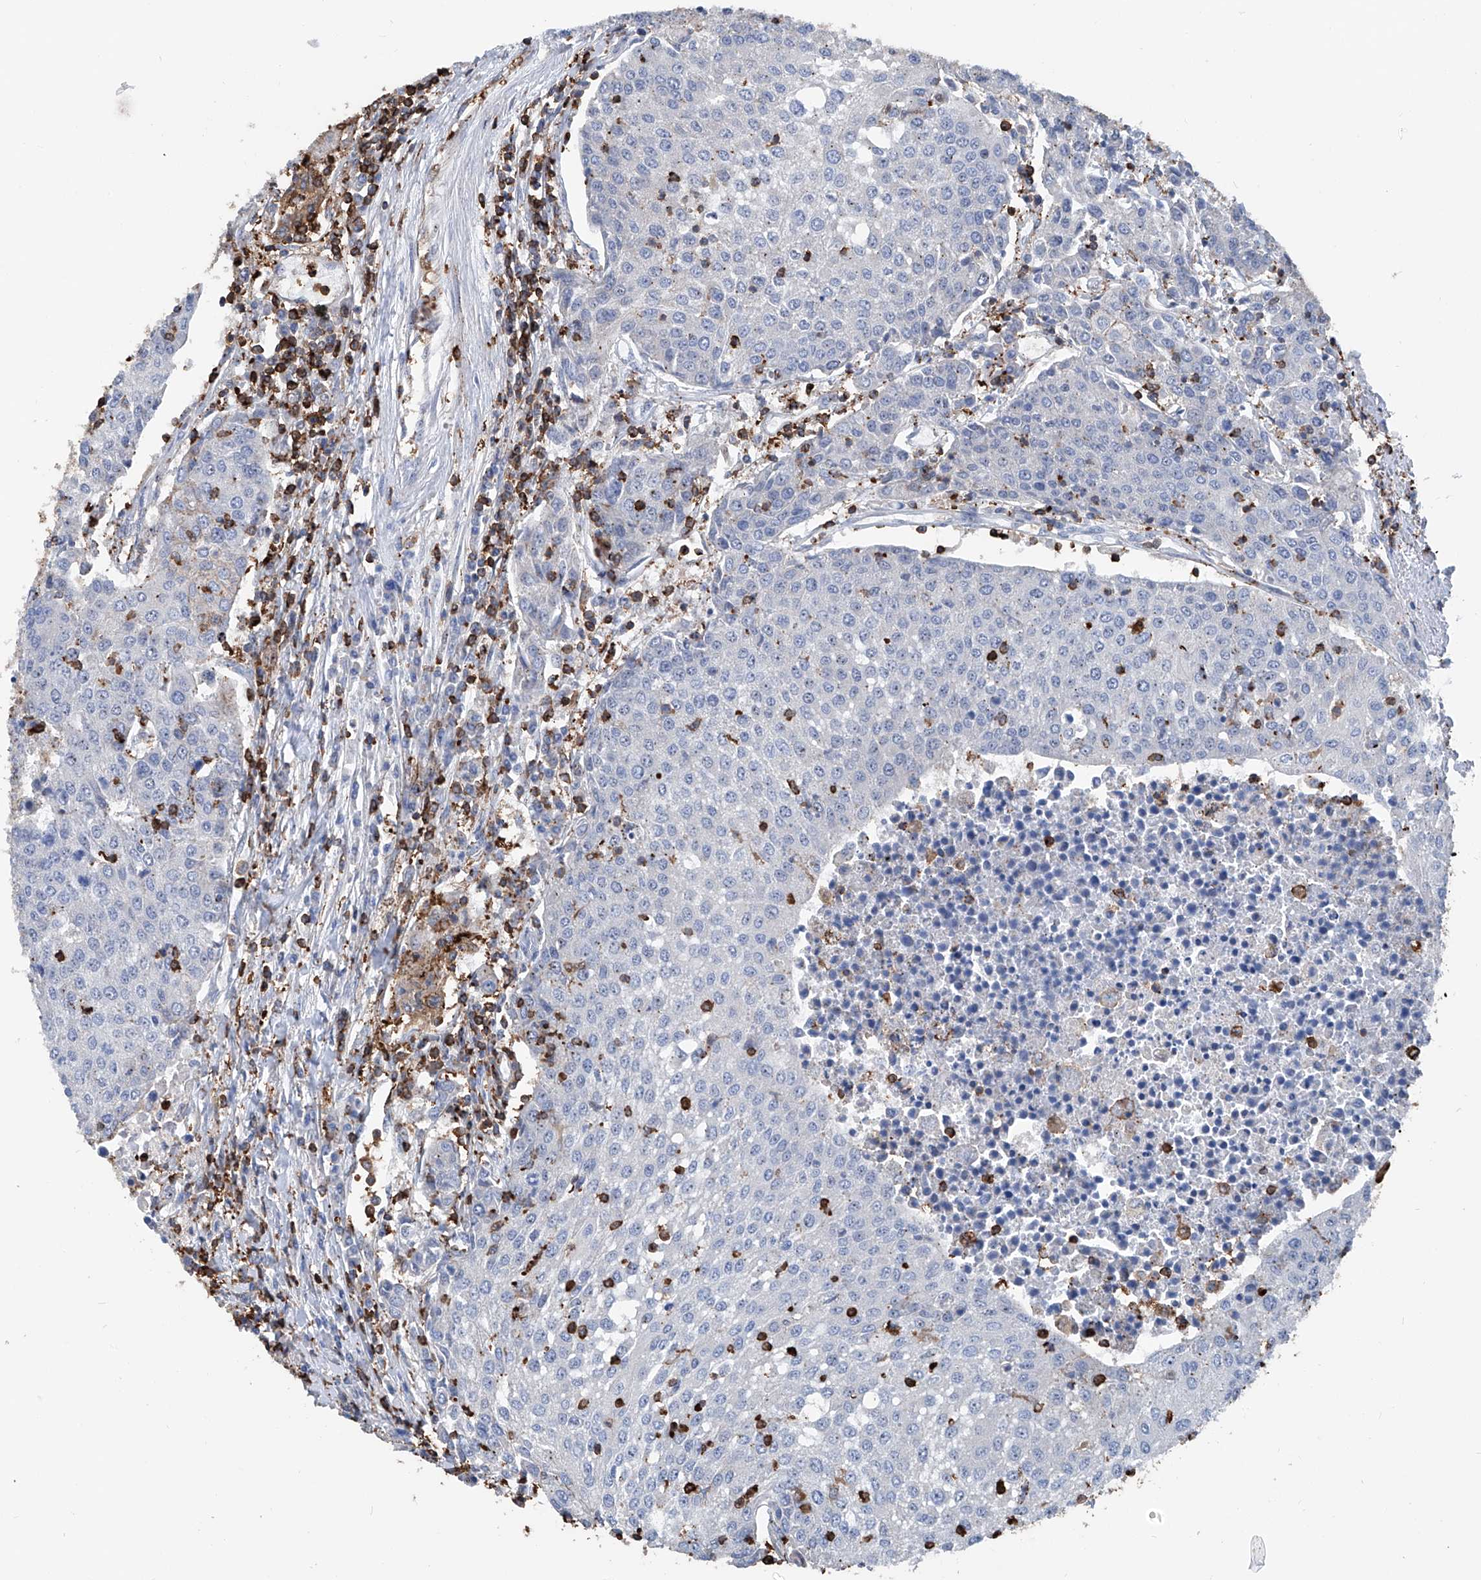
{"staining": {"intensity": "negative", "quantity": "none", "location": "none"}, "tissue": "urothelial cancer", "cell_type": "Tumor cells", "image_type": "cancer", "snomed": [{"axis": "morphology", "description": "Urothelial carcinoma, High grade"}, {"axis": "topography", "description": "Urinary bladder"}], "caption": "Immunohistochemical staining of urothelial carcinoma (high-grade) shows no significant positivity in tumor cells.", "gene": "ZNF484", "patient": {"sex": "female", "age": 85}}